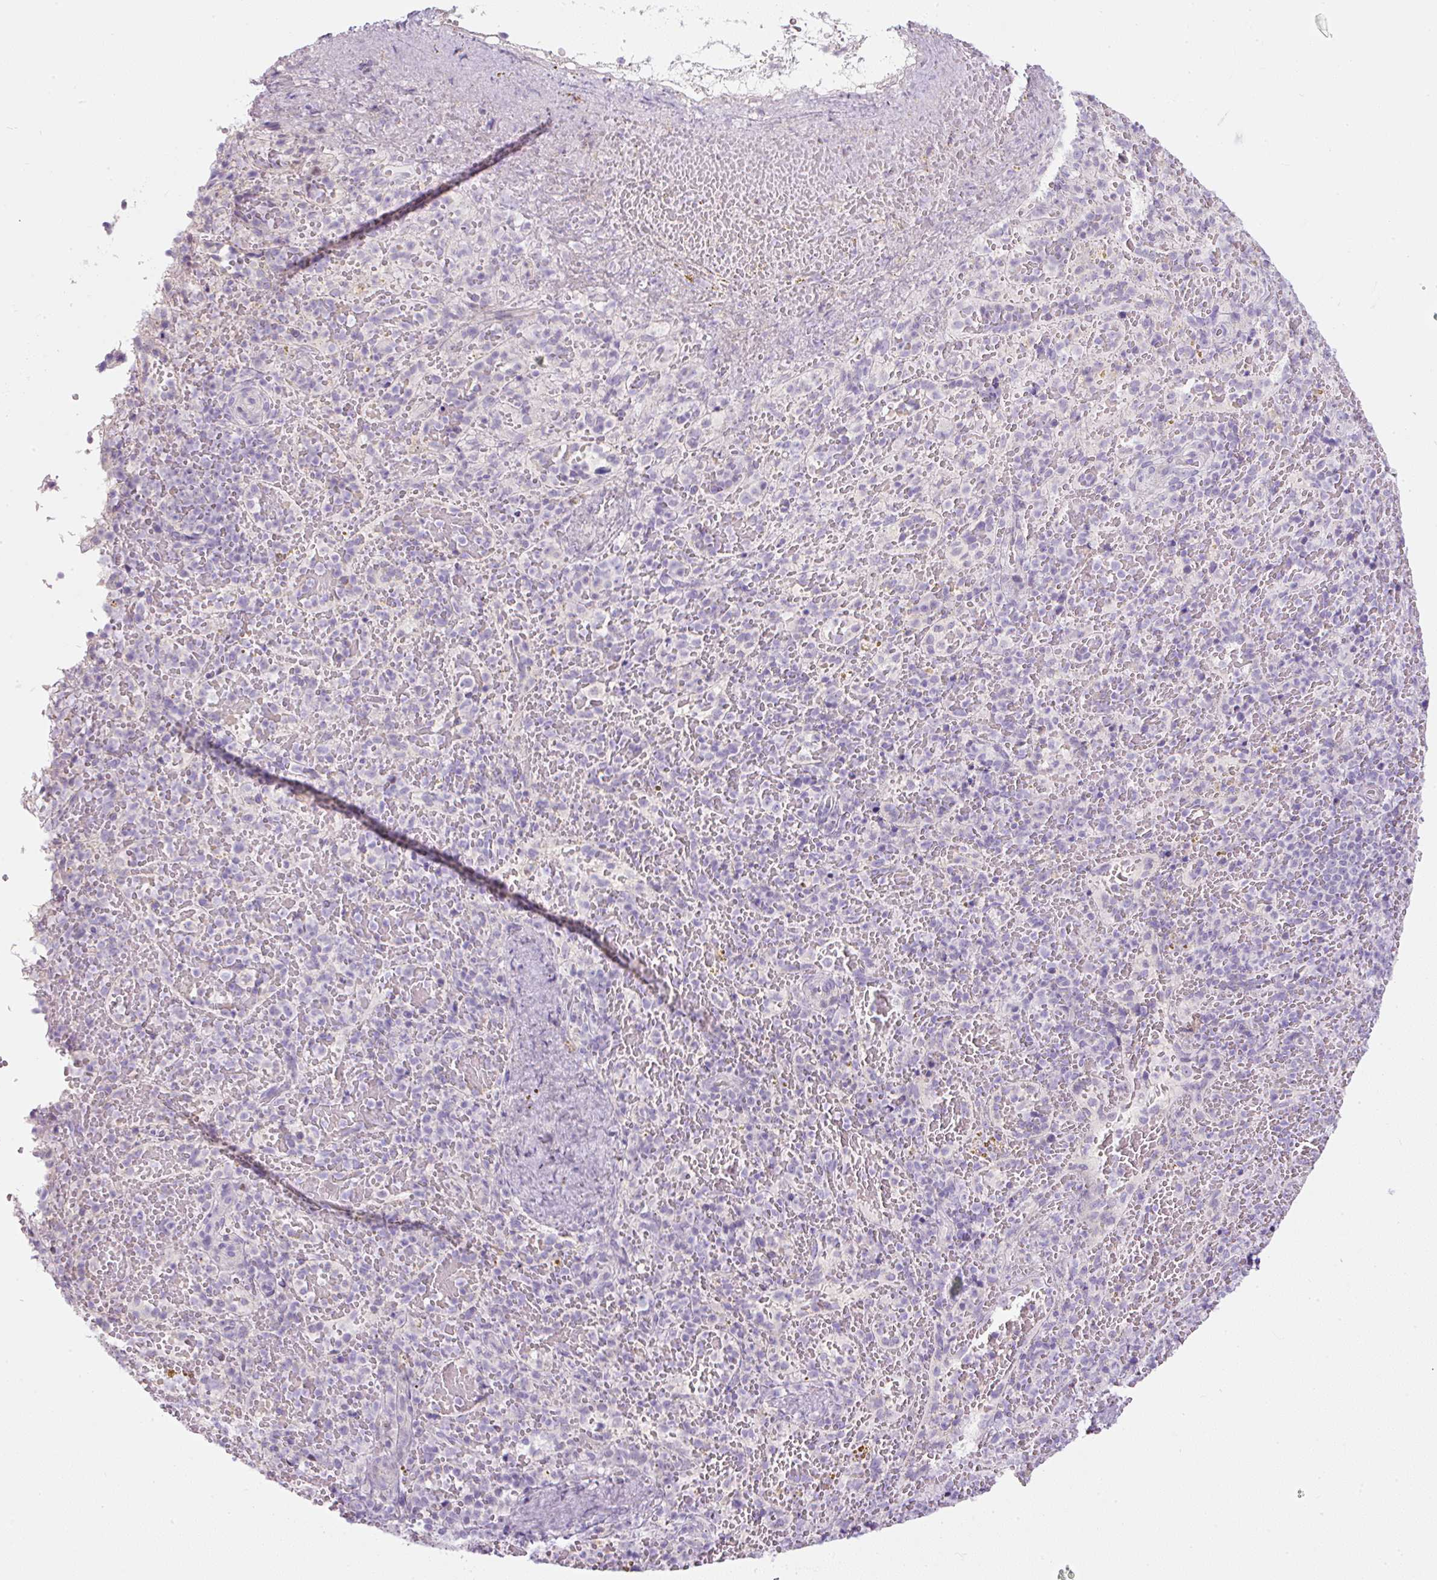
{"staining": {"intensity": "negative", "quantity": "none", "location": "none"}, "tissue": "spleen", "cell_type": "Cells in red pulp", "image_type": "normal", "snomed": [{"axis": "morphology", "description": "Normal tissue, NOS"}, {"axis": "topography", "description": "Spleen"}], "caption": "A high-resolution image shows IHC staining of unremarkable spleen, which displays no significant expression in cells in red pulp. (Brightfield microscopy of DAB (3,3'-diaminobenzidine) immunohistochemistry (IHC) at high magnification).", "gene": "FGFBP3", "patient": {"sex": "female", "age": 50}}